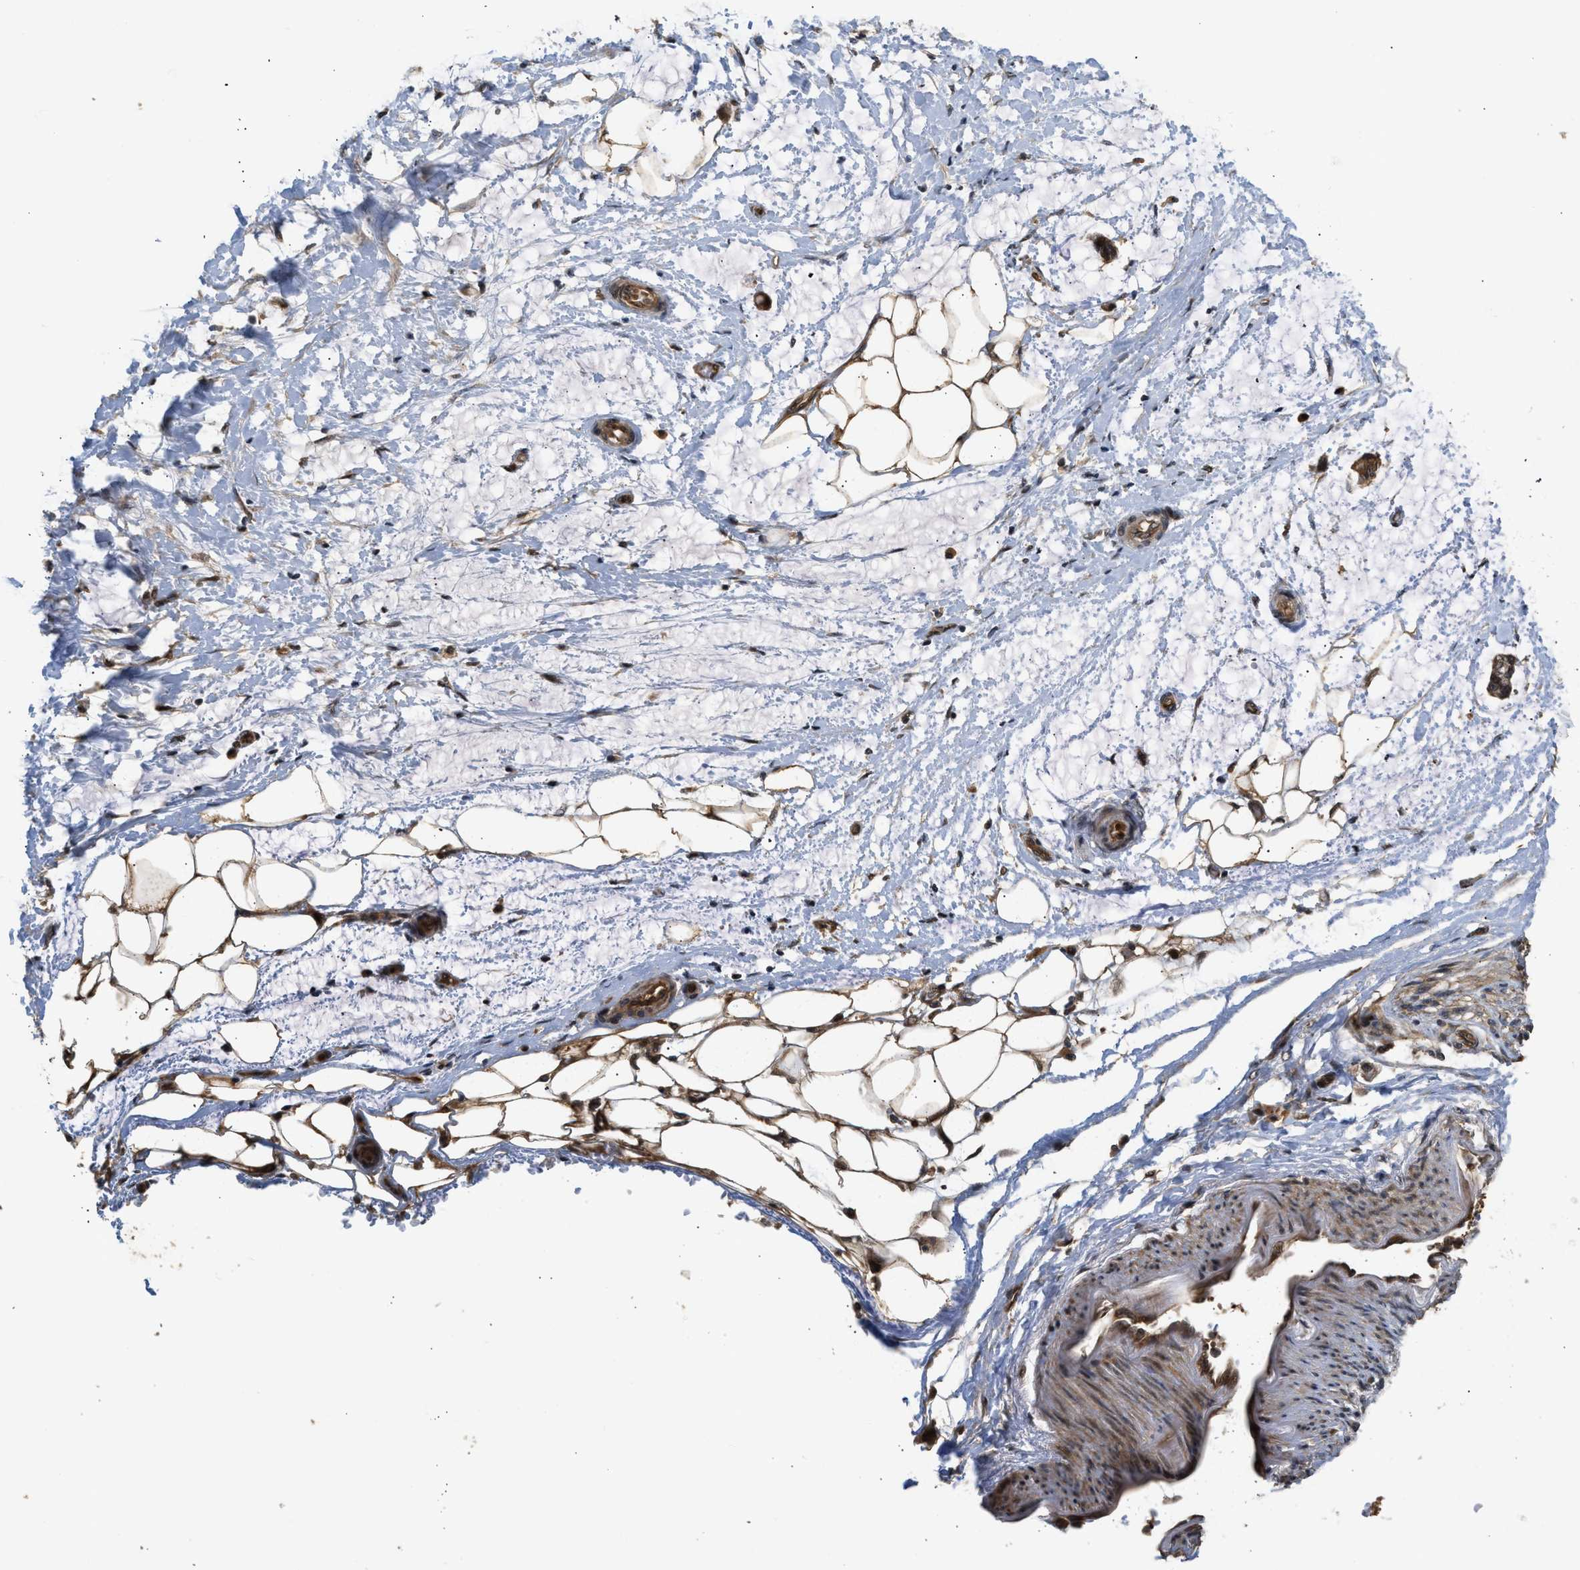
{"staining": {"intensity": "strong", "quantity": "25%-75%", "location": "cytoplasmic/membranous"}, "tissue": "adipose tissue", "cell_type": "Adipocytes", "image_type": "normal", "snomed": [{"axis": "morphology", "description": "Normal tissue, NOS"}, {"axis": "morphology", "description": "Adenocarcinoma, NOS"}, {"axis": "topography", "description": "Colon"}, {"axis": "topography", "description": "Peripheral nerve tissue"}], "caption": "Normal adipose tissue shows strong cytoplasmic/membranous staining in about 25%-75% of adipocytes, visualized by immunohistochemistry. The protein of interest is shown in brown color, while the nuclei are stained blue.", "gene": "GET1", "patient": {"sex": "male", "age": 14}}